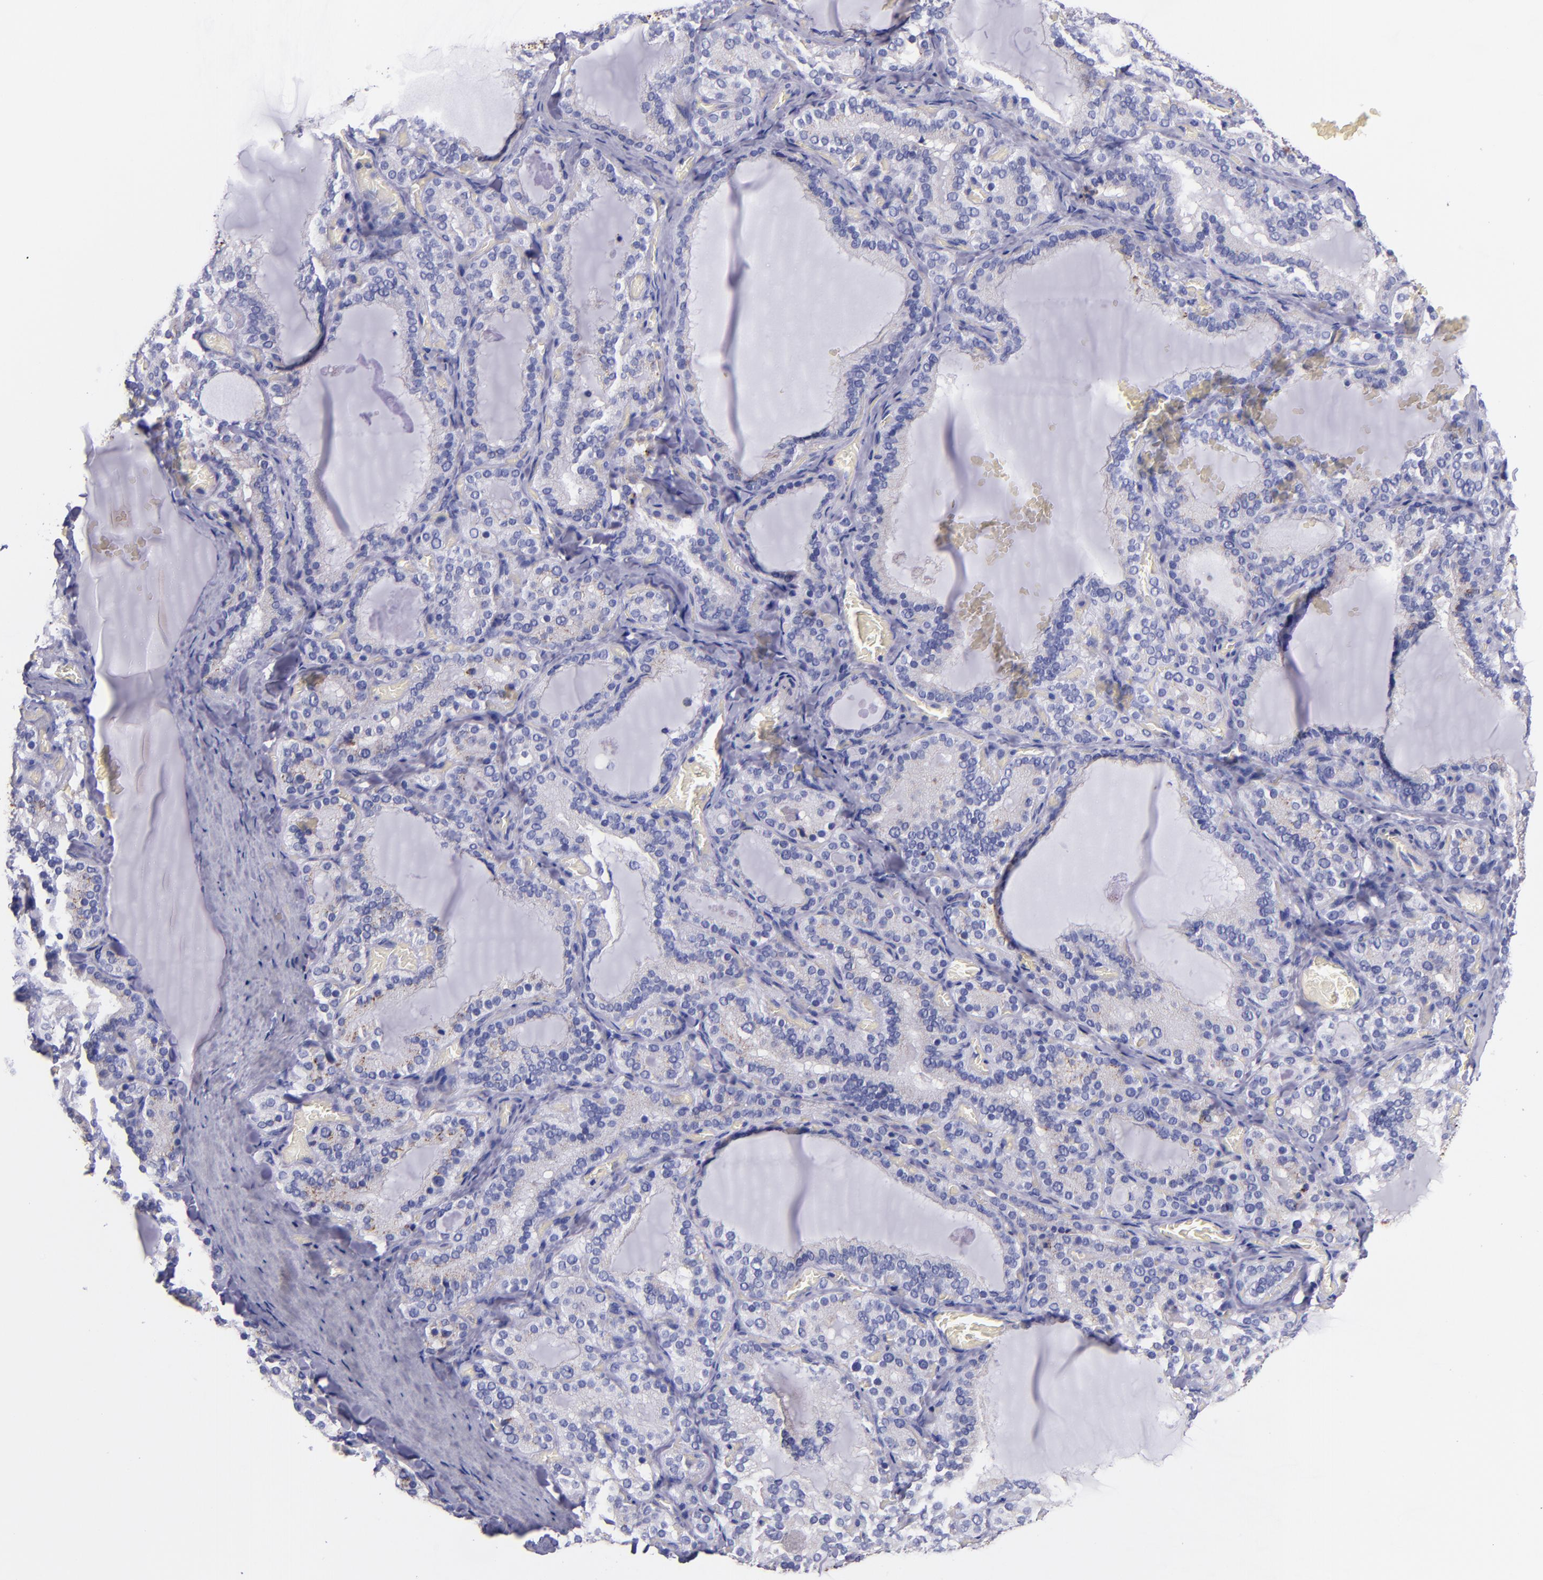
{"staining": {"intensity": "negative", "quantity": "none", "location": "none"}, "tissue": "thyroid gland", "cell_type": "Glandular cells", "image_type": "normal", "snomed": [{"axis": "morphology", "description": "Normal tissue, NOS"}, {"axis": "topography", "description": "Thyroid gland"}], "caption": "Immunohistochemistry (IHC) photomicrograph of normal thyroid gland: human thyroid gland stained with DAB exhibits no significant protein staining in glandular cells.", "gene": "IVL", "patient": {"sex": "female", "age": 33}}